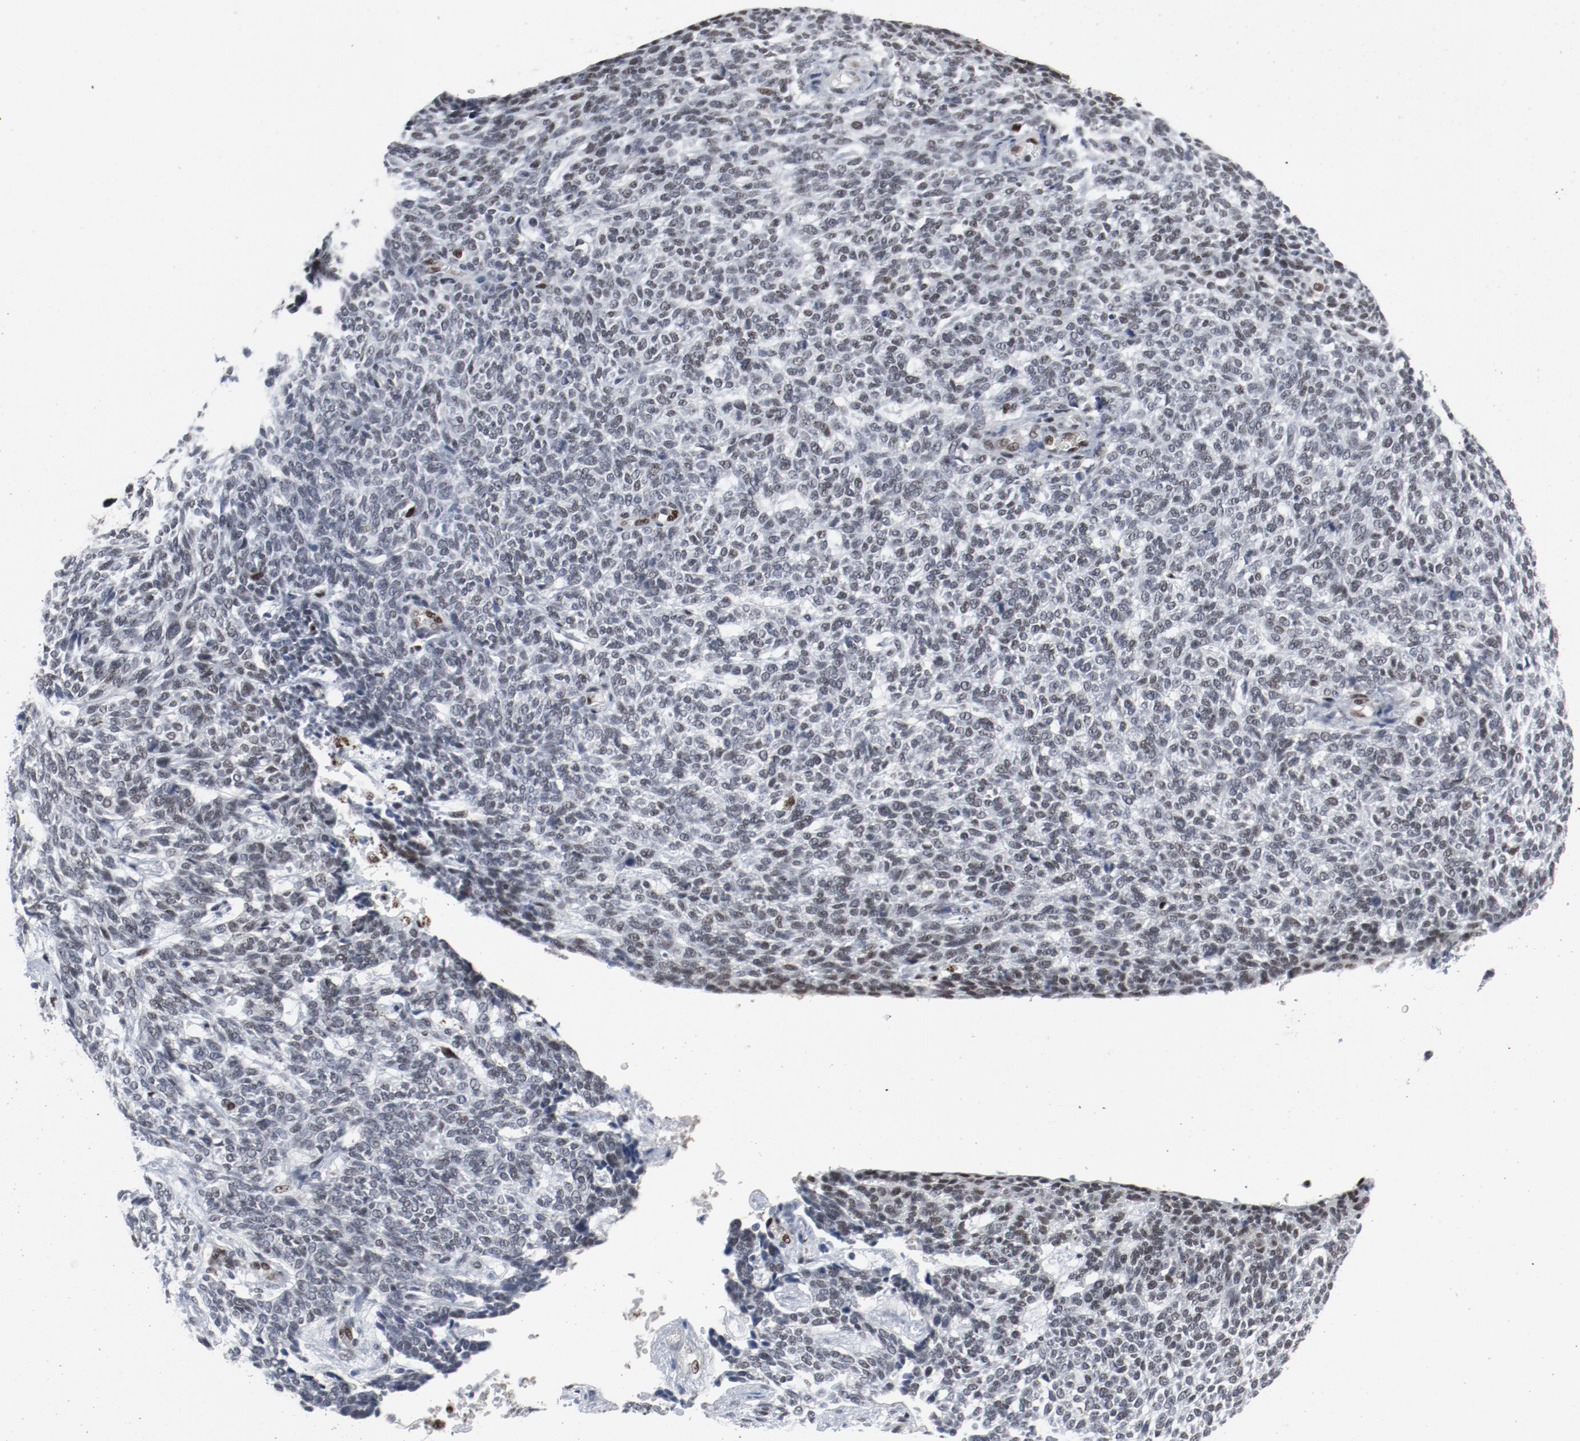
{"staining": {"intensity": "weak", "quantity": "25%-75%", "location": "nuclear"}, "tissue": "skin cancer", "cell_type": "Tumor cells", "image_type": "cancer", "snomed": [{"axis": "morphology", "description": "Normal tissue, NOS"}, {"axis": "morphology", "description": "Basal cell carcinoma"}, {"axis": "topography", "description": "Skin"}], "caption": "Immunohistochemical staining of basal cell carcinoma (skin) demonstrates weak nuclear protein positivity in about 25%-75% of tumor cells.", "gene": "JMJD6", "patient": {"sex": "male", "age": 87}}